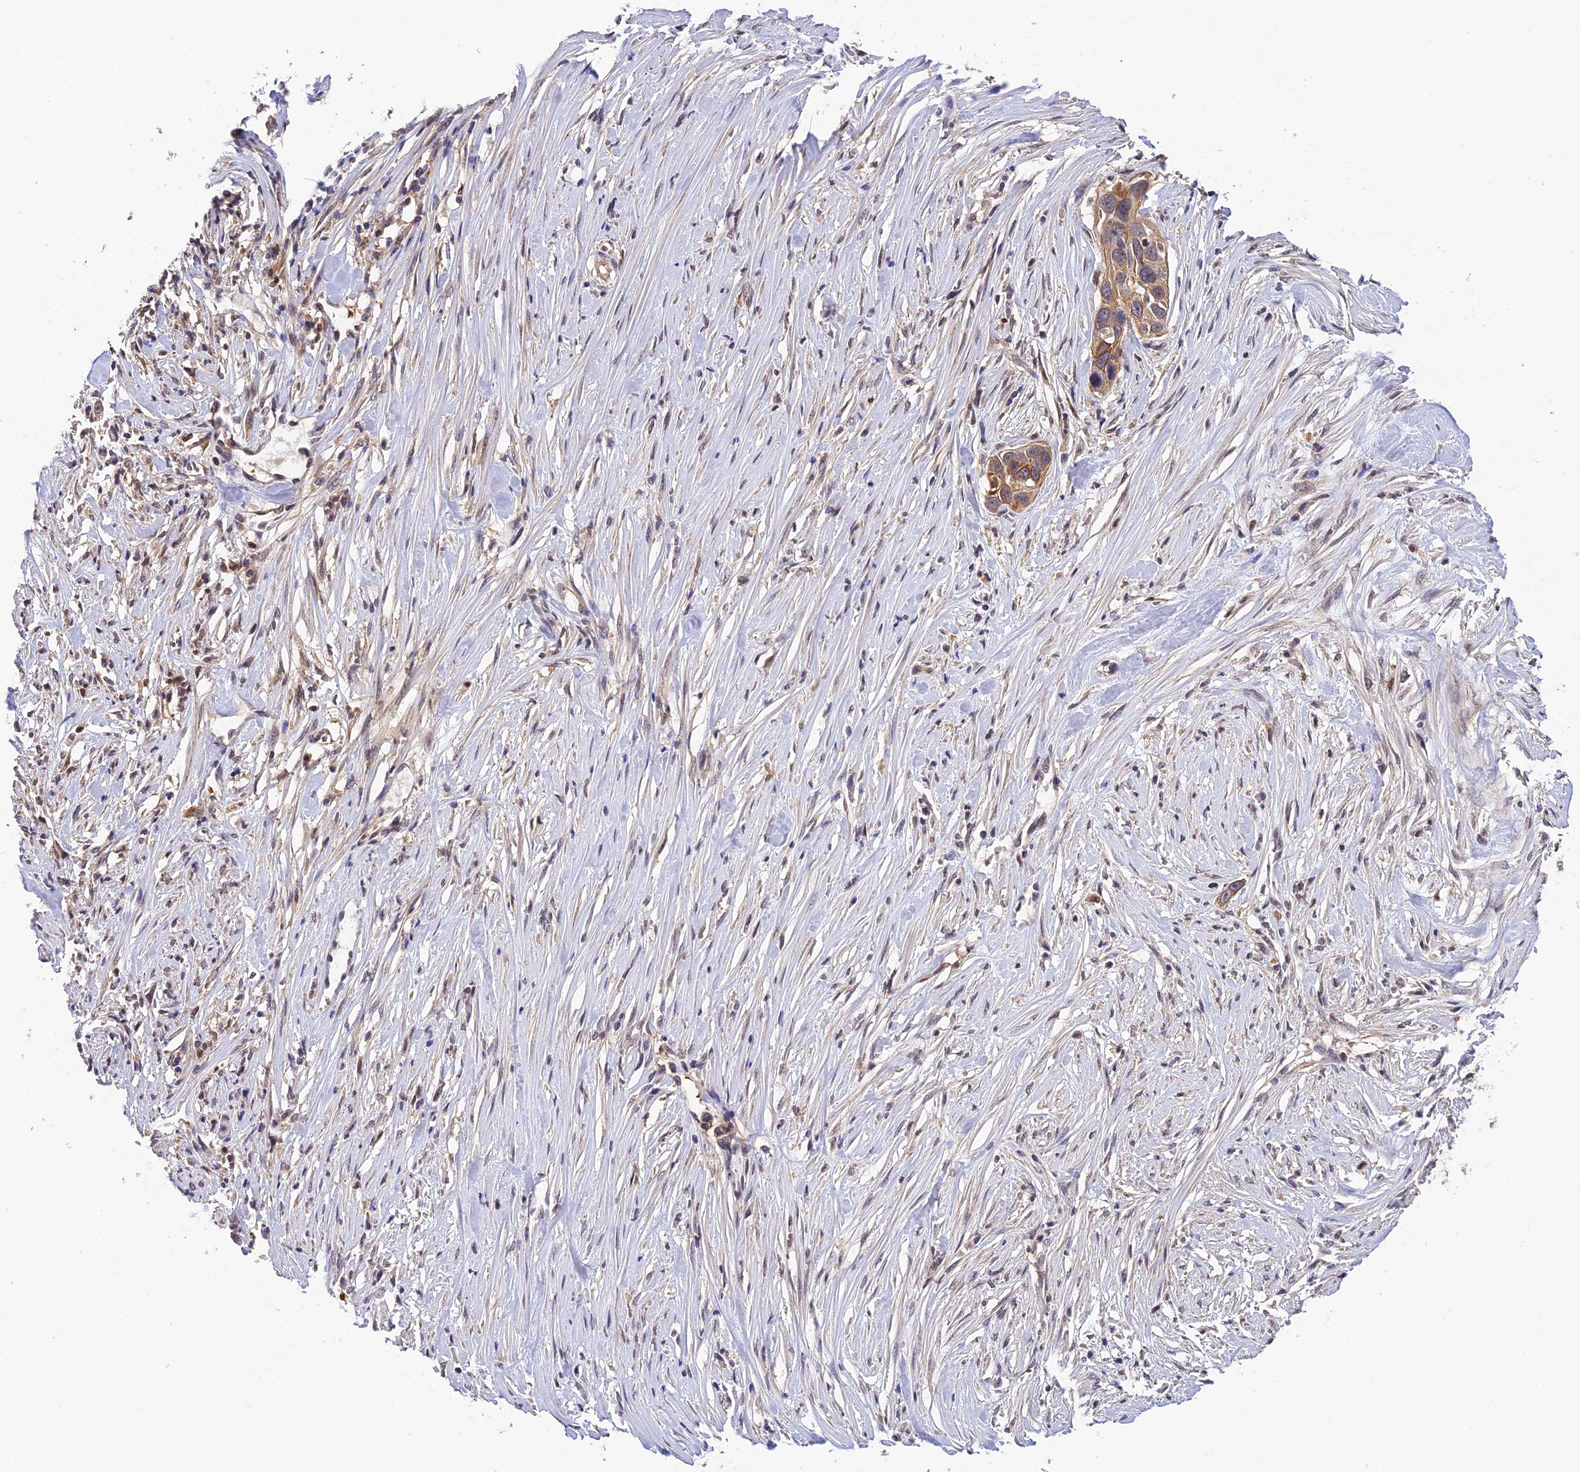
{"staining": {"intensity": "moderate", "quantity": "<25%", "location": "cytoplasmic/membranous"}, "tissue": "pancreatic cancer", "cell_type": "Tumor cells", "image_type": "cancer", "snomed": [{"axis": "morphology", "description": "Adenocarcinoma, NOS"}, {"axis": "topography", "description": "Pancreas"}], "caption": "Moderate cytoplasmic/membranous expression is present in approximately <25% of tumor cells in pancreatic cancer (adenocarcinoma).", "gene": "MNS1", "patient": {"sex": "female", "age": 60}}